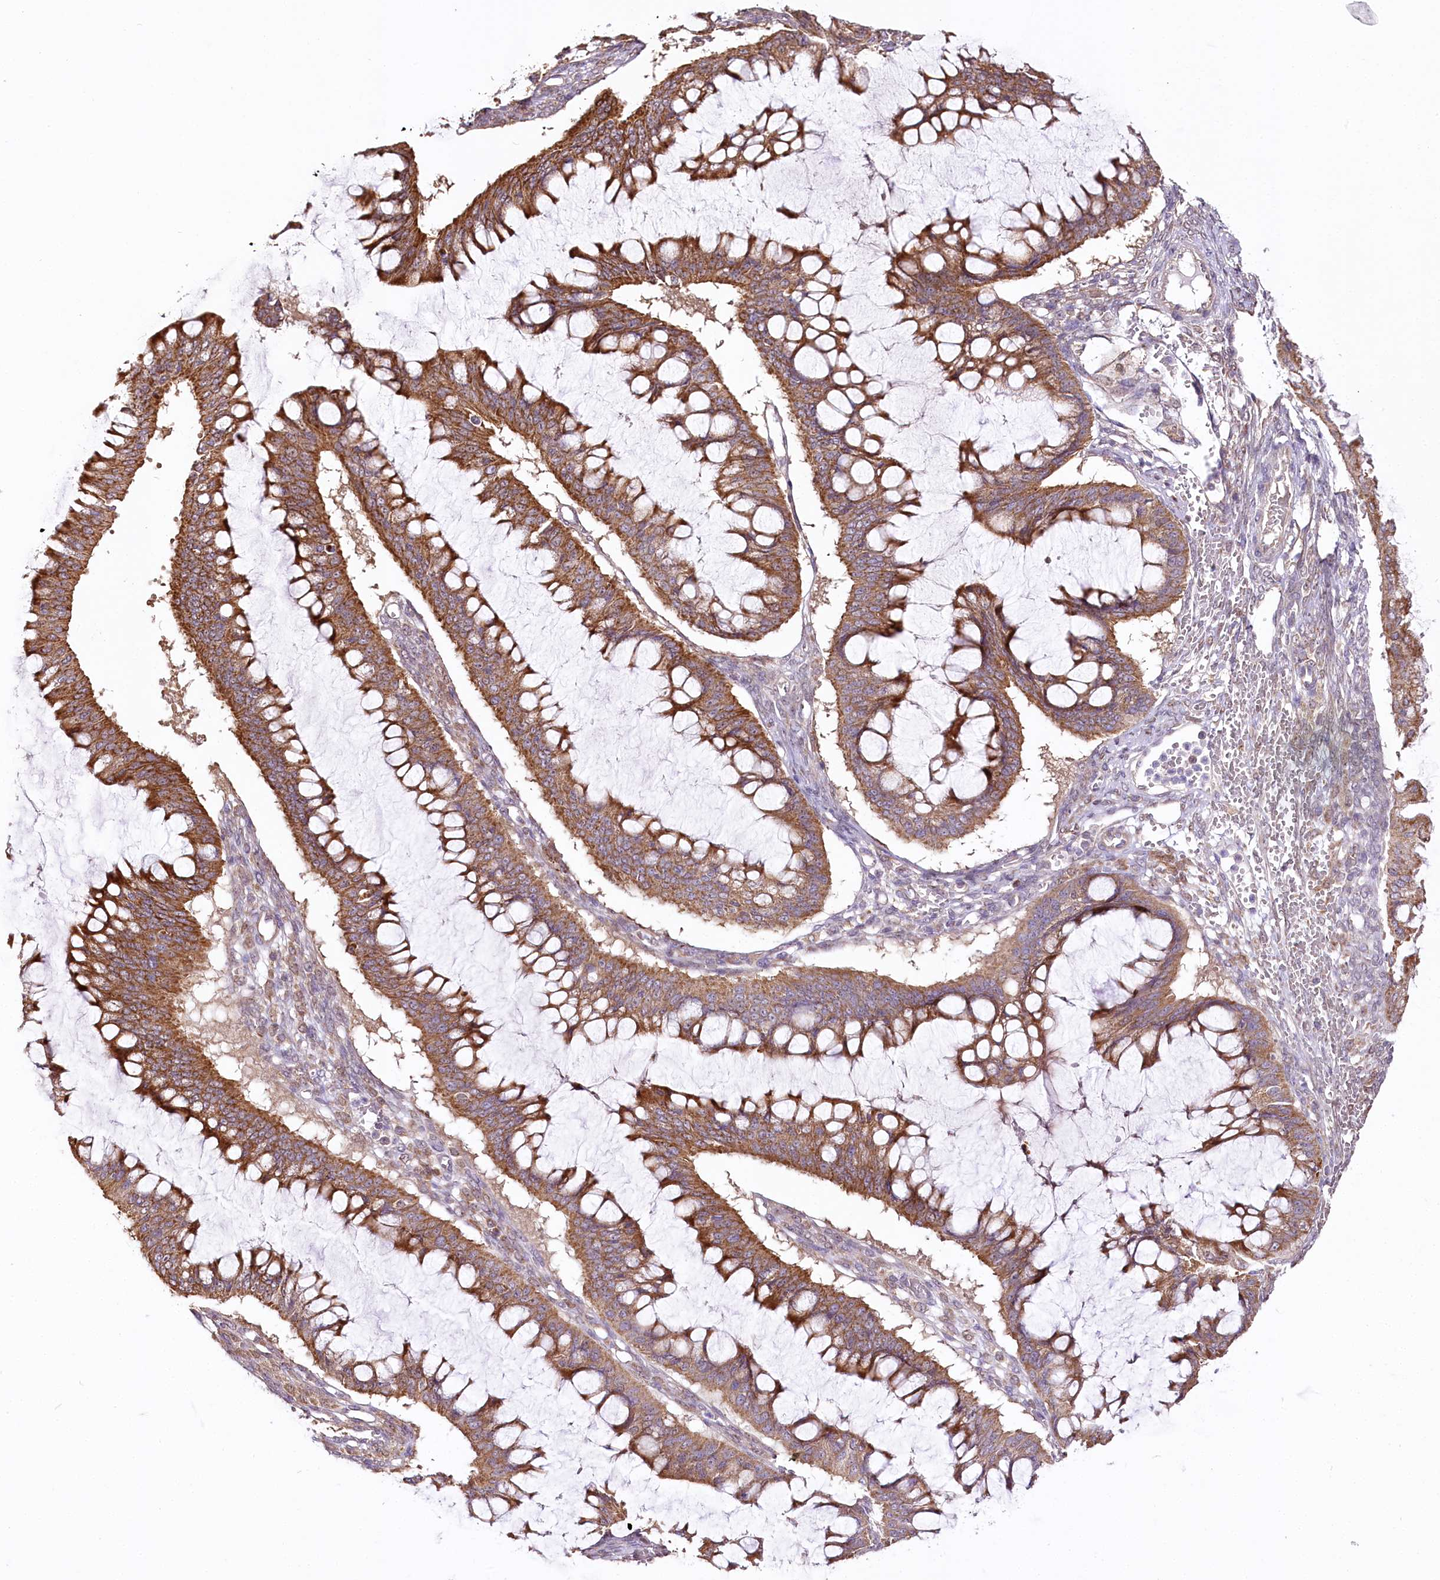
{"staining": {"intensity": "moderate", "quantity": ">75%", "location": "cytoplasmic/membranous"}, "tissue": "ovarian cancer", "cell_type": "Tumor cells", "image_type": "cancer", "snomed": [{"axis": "morphology", "description": "Cystadenocarcinoma, mucinous, NOS"}, {"axis": "topography", "description": "Ovary"}], "caption": "Ovarian mucinous cystadenocarcinoma stained with IHC displays moderate cytoplasmic/membranous staining in approximately >75% of tumor cells. Nuclei are stained in blue.", "gene": "ZNF226", "patient": {"sex": "female", "age": 73}}